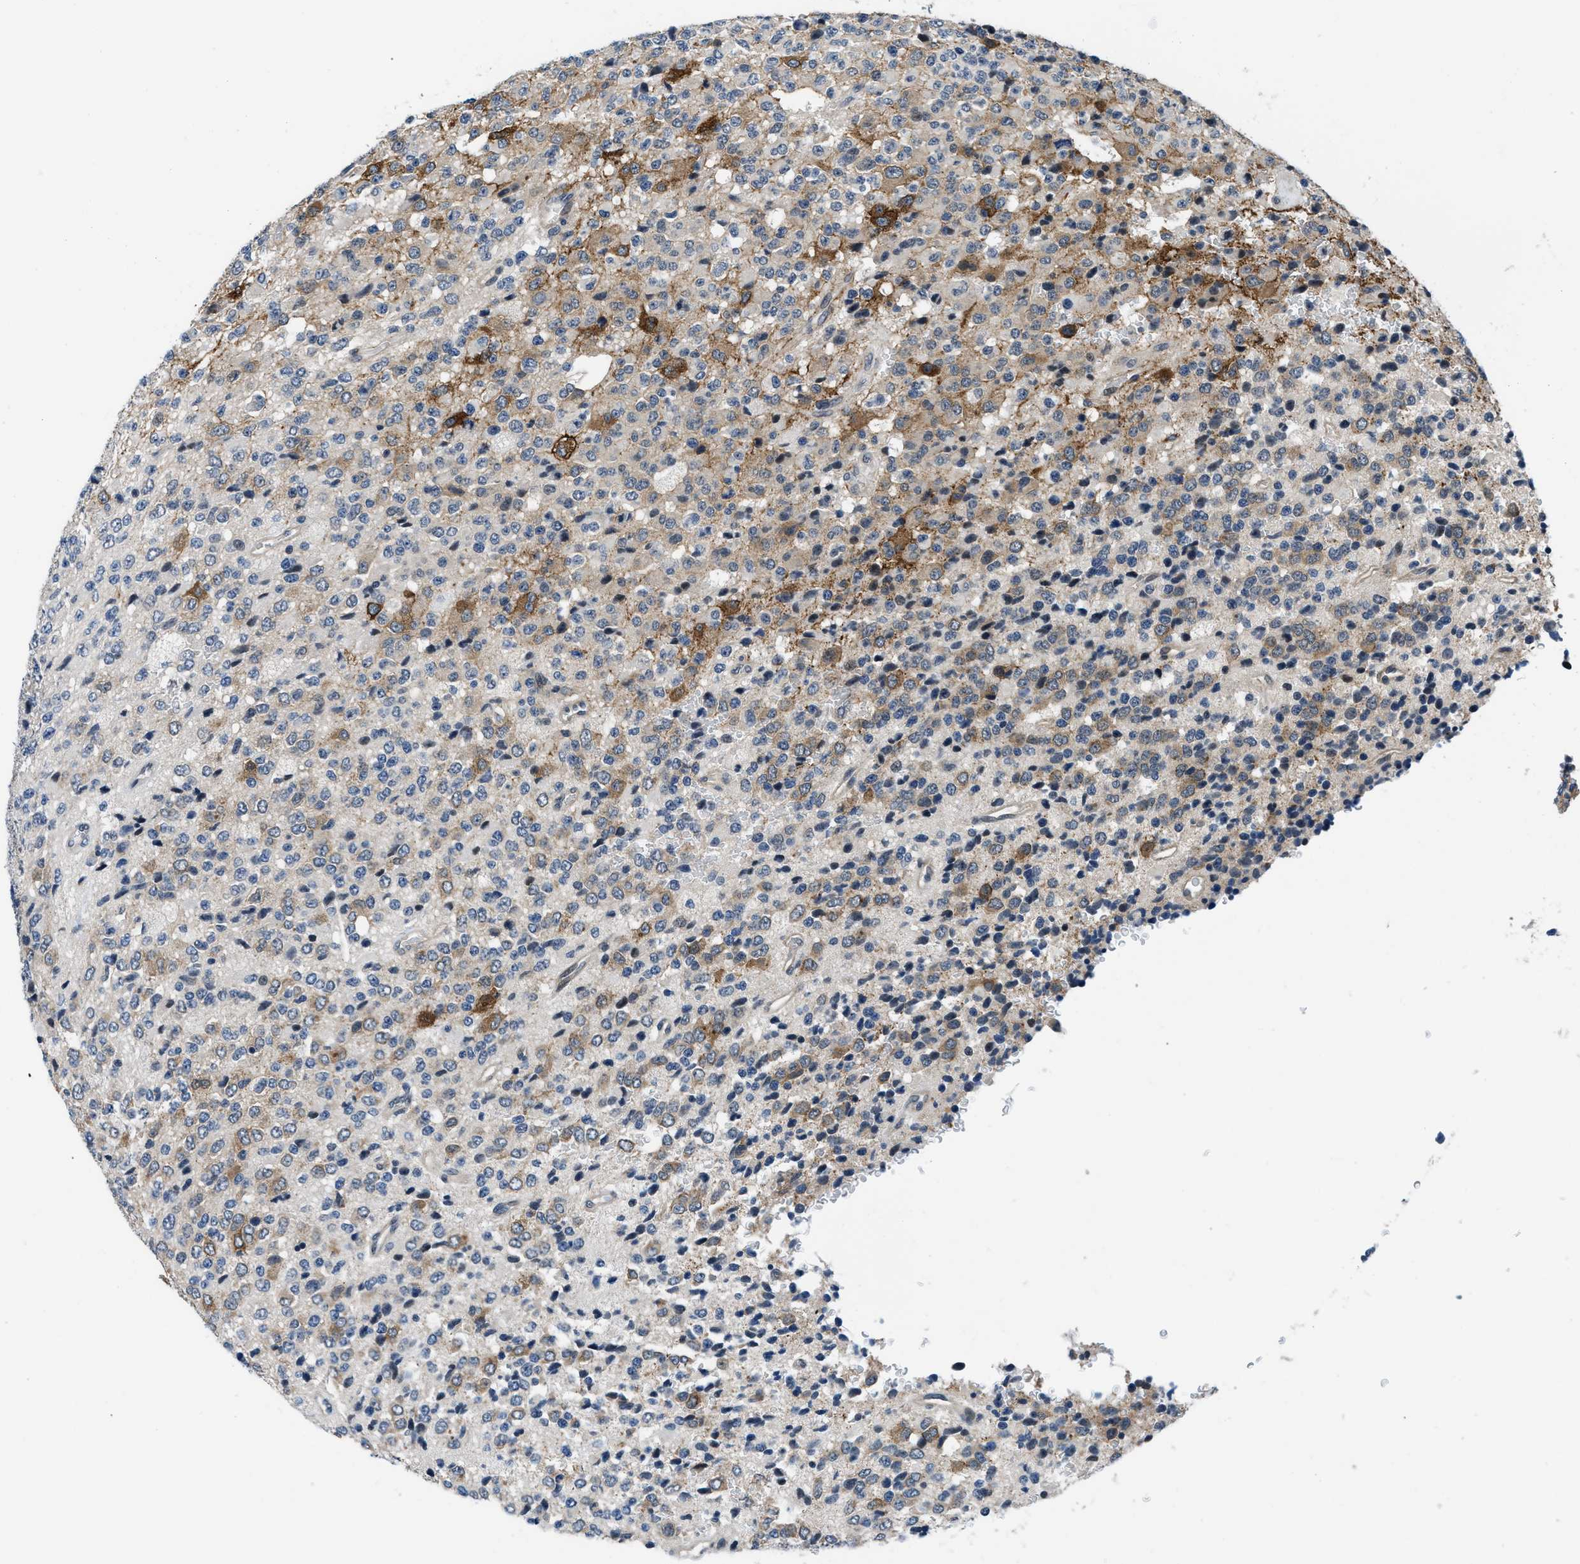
{"staining": {"intensity": "moderate", "quantity": "25%-75%", "location": "cytoplasmic/membranous"}, "tissue": "glioma", "cell_type": "Tumor cells", "image_type": "cancer", "snomed": [{"axis": "morphology", "description": "Glioma, malignant, High grade"}, {"axis": "topography", "description": "pancreas cauda"}], "caption": "IHC micrograph of human malignant high-grade glioma stained for a protein (brown), which reveals medium levels of moderate cytoplasmic/membranous staining in approximately 25%-75% of tumor cells.", "gene": "SETD5", "patient": {"sex": "male", "age": 60}}